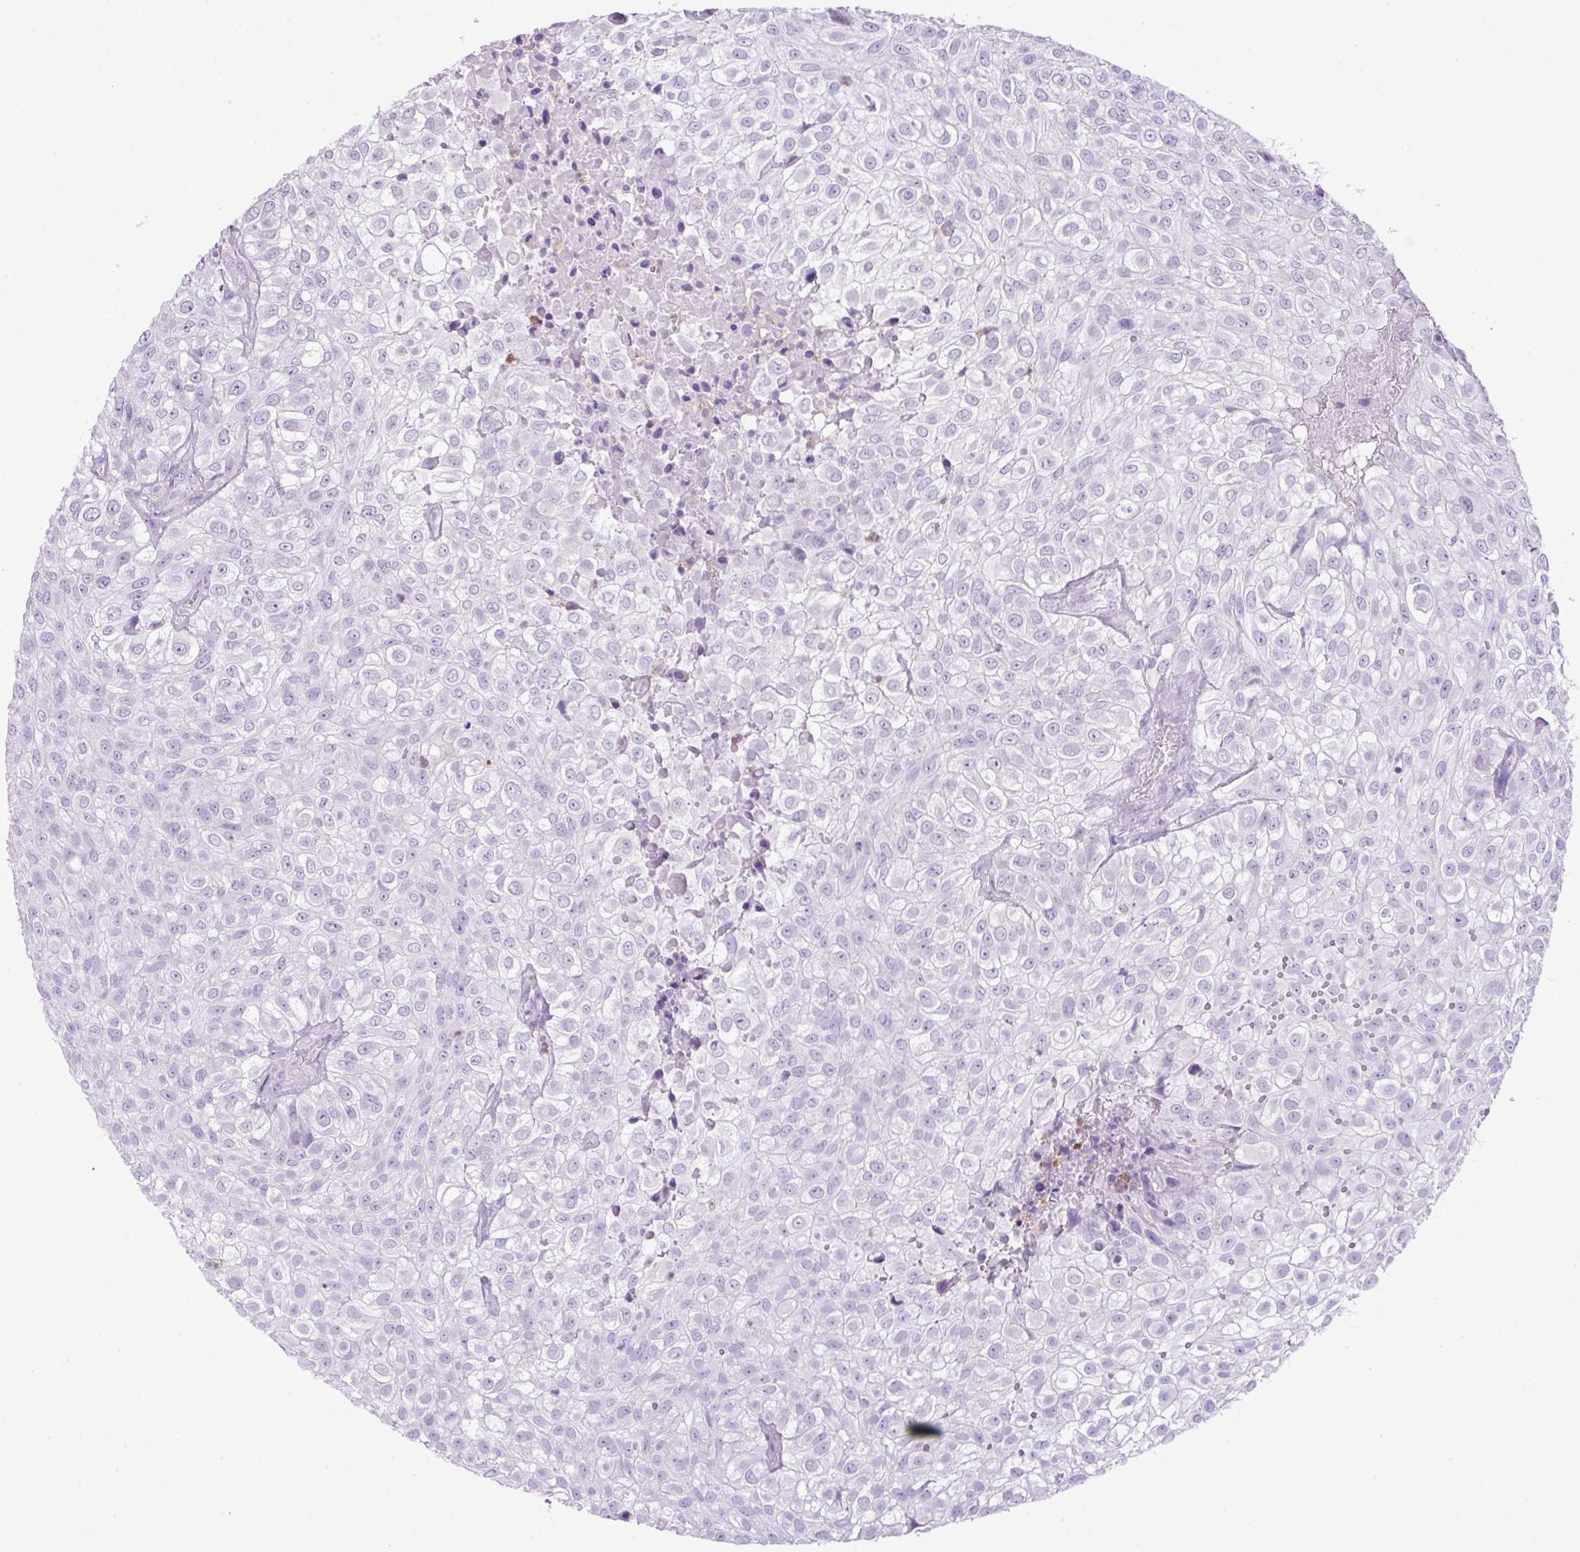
{"staining": {"intensity": "negative", "quantity": "none", "location": "none"}, "tissue": "urothelial cancer", "cell_type": "Tumor cells", "image_type": "cancer", "snomed": [{"axis": "morphology", "description": "Urothelial carcinoma, High grade"}, {"axis": "topography", "description": "Urinary bladder"}], "caption": "DAB (3,3'-diaminobenzidine) immunohistochemical staining of high-grade urothelial carcinoma displays no significant expression in tumor cells.", "gene": "HTR3E", "patient": {"sex": "male", "age": 56}}